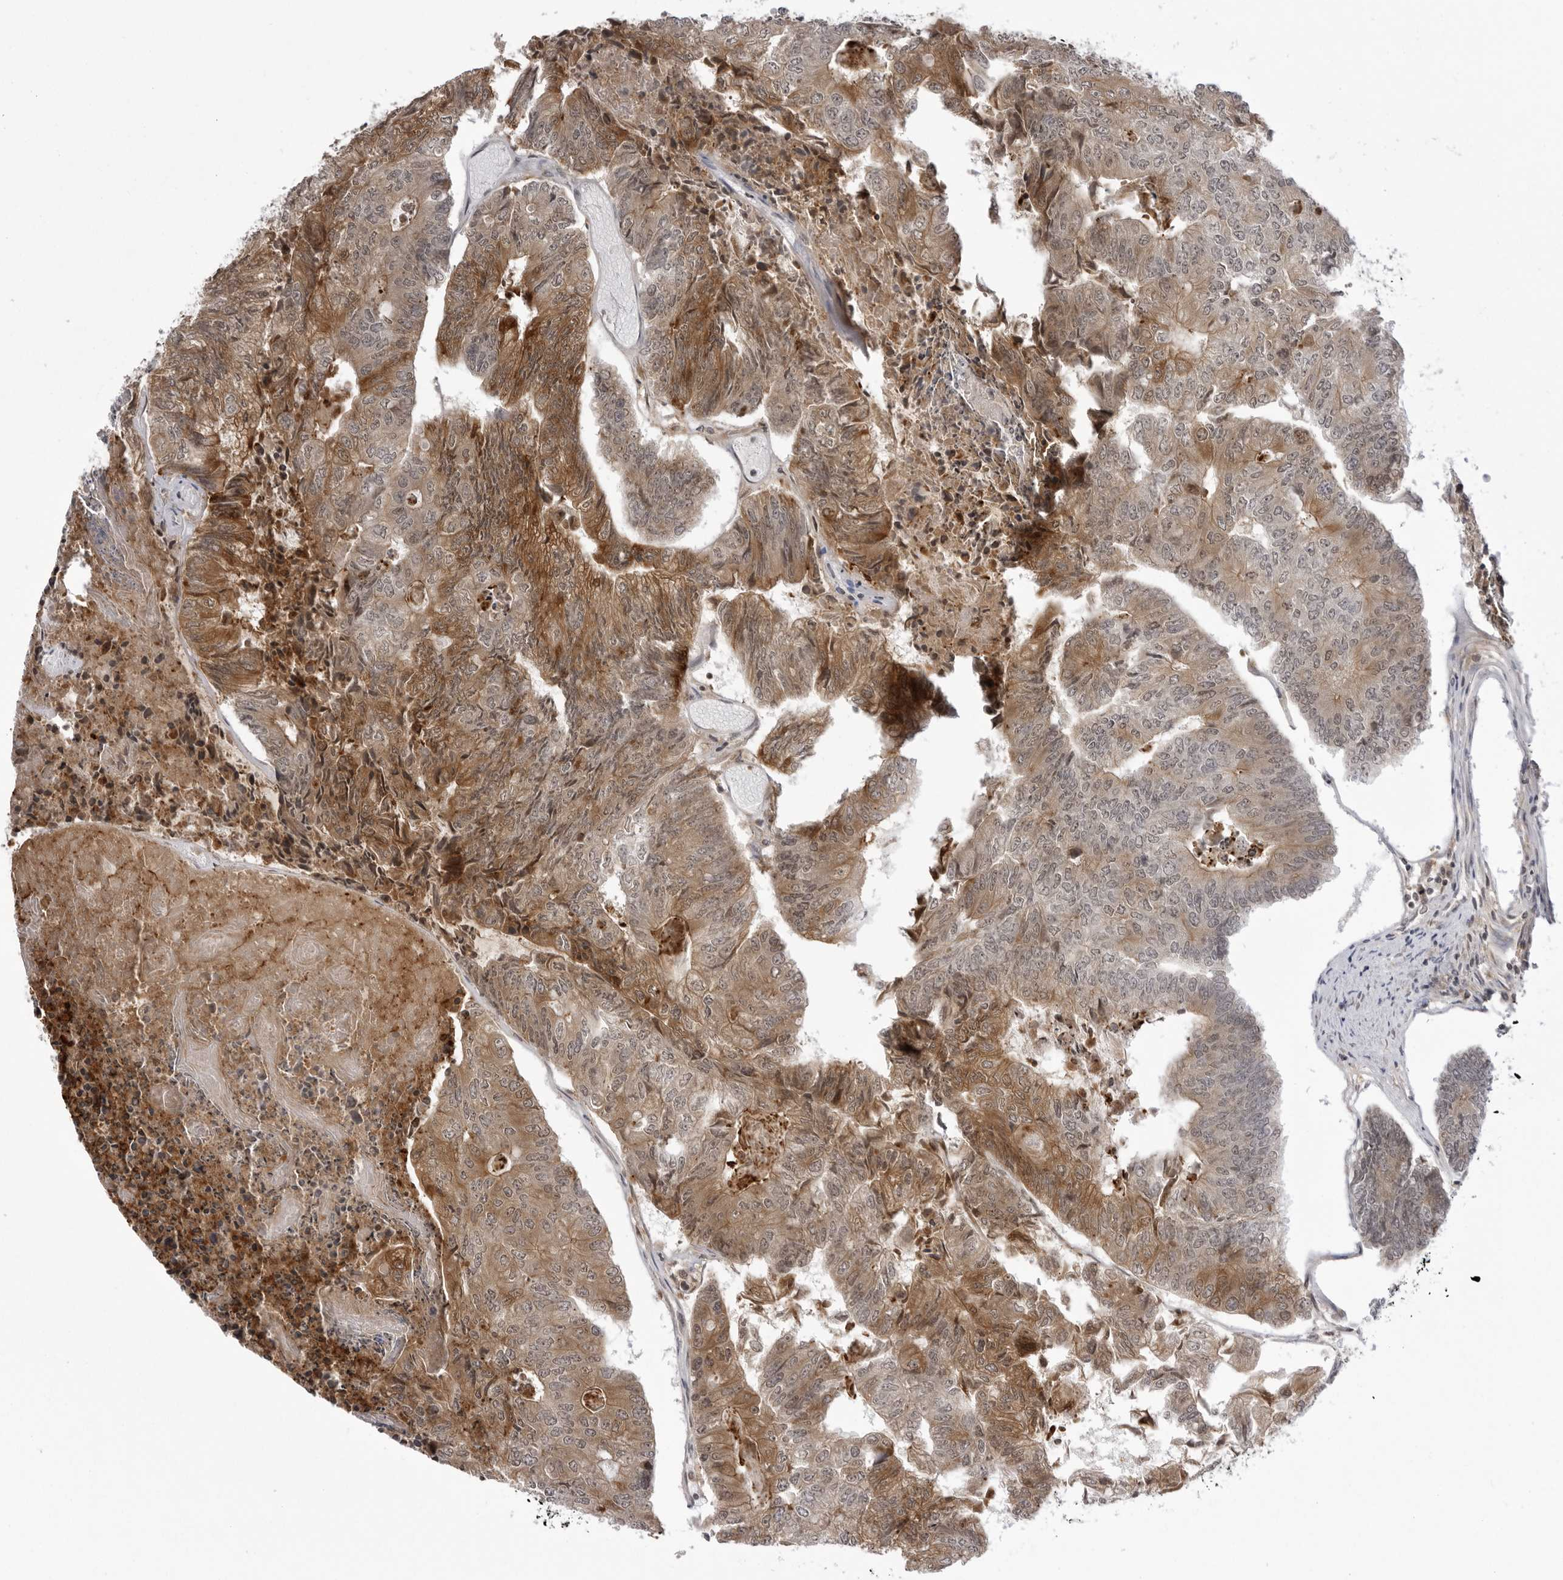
{"staining": {"intensity": "moderate", "quantity": ">75%", "location": "cytoplasmic/membranous"}, "tissue": "colorectal cancer", "cell_type": "Tumor cells", "image_type": "cancer", "snomed": [{"axis": "morphology", "description": "Adenocarcinoma, NOS"}, {"axis": "topography", "description": "Colon"}], "caption": "The histopathology image exhibits a brown stain indicating the presence of a protein in the cytoplasmic/membranous of tumor cells in adenocarcinoma (colorectal).", "gene": "USP43", "patient": {"sex": "female", "age": 67}}